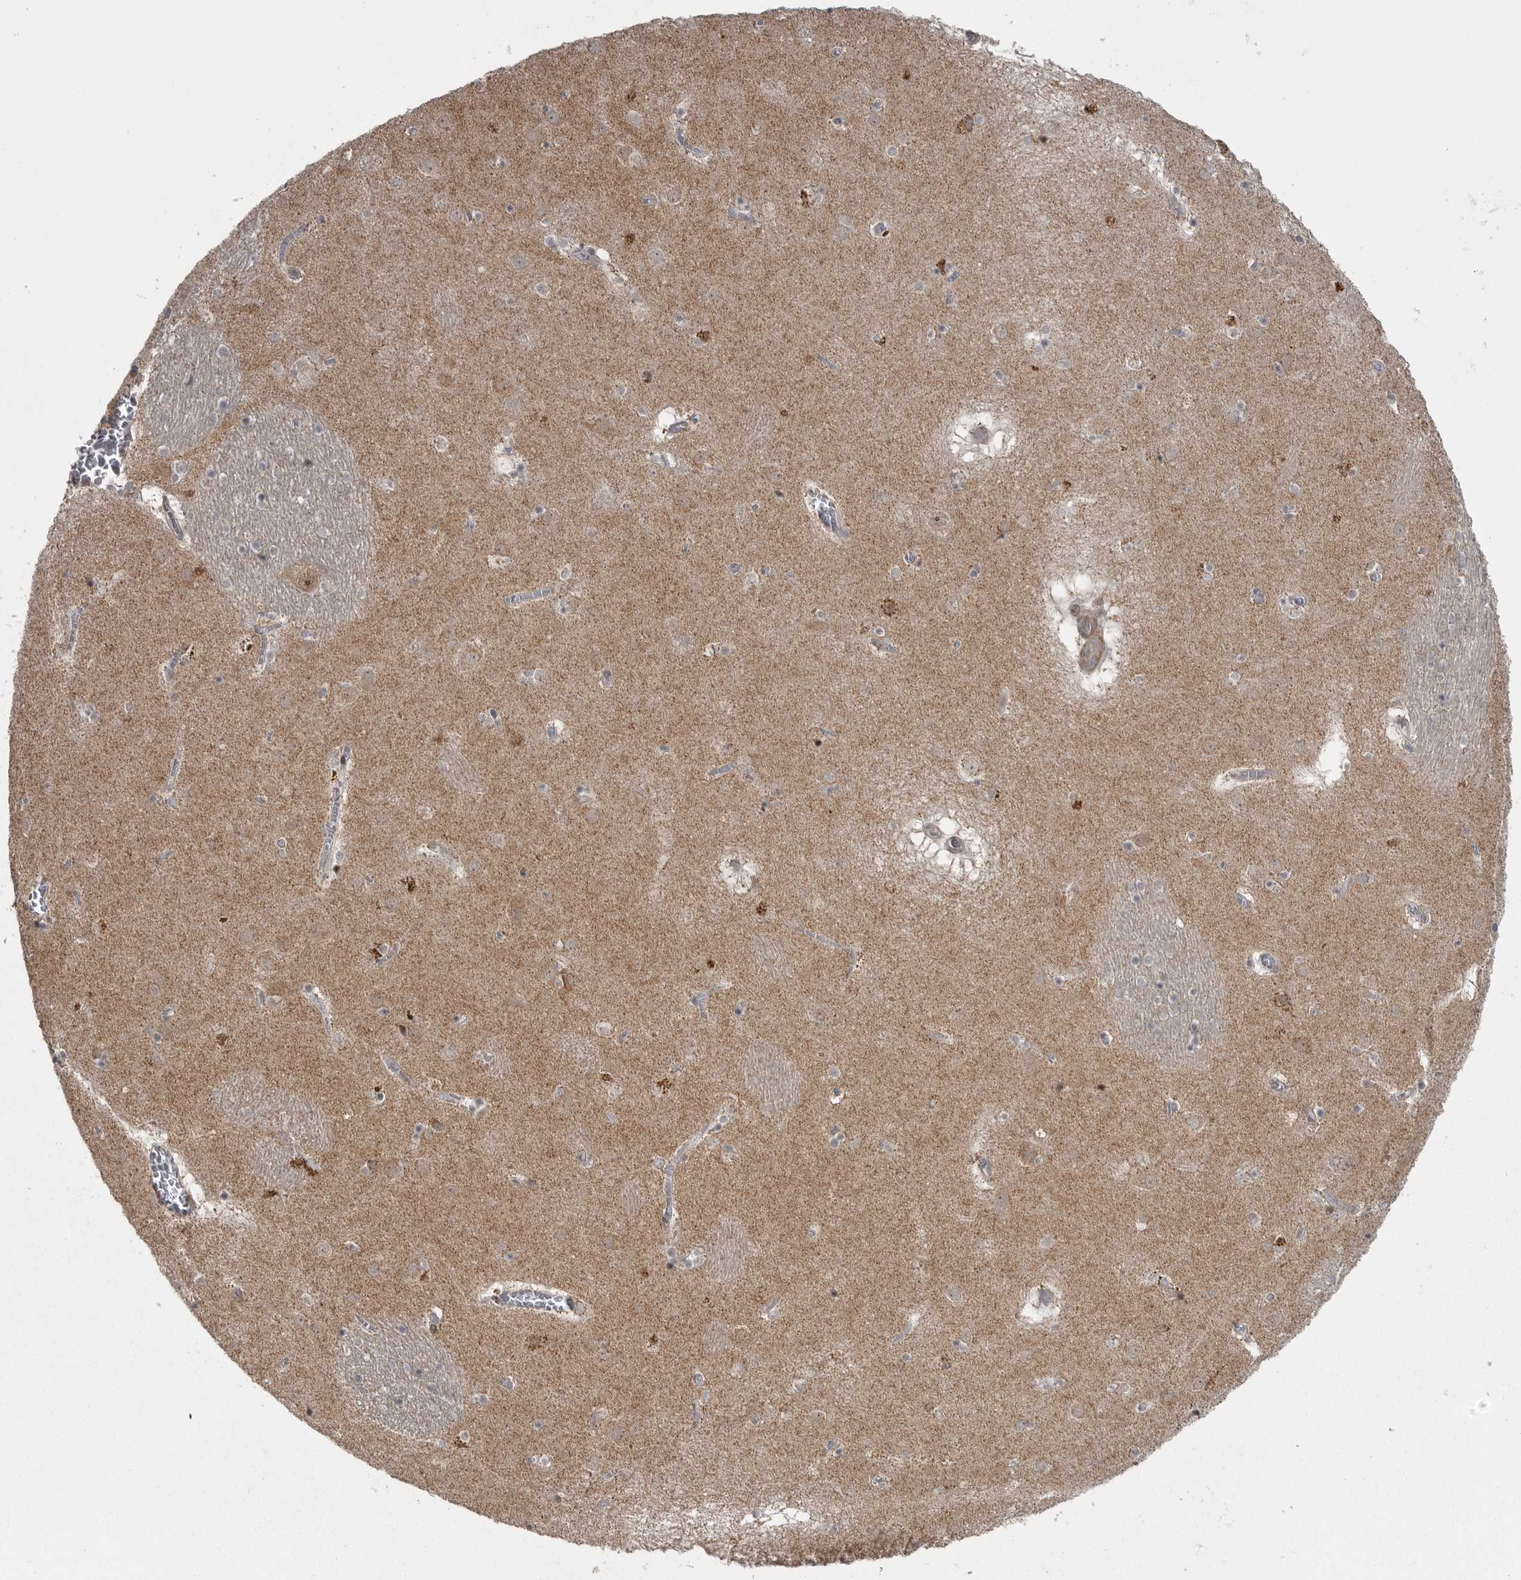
{"staining": {"intensity": "moderate", "quantity": "<25%", "location": "cytoplasmic/membranous"}, "tissue": "caudate", "cell_type": "Glial cells", "image_type": "normal", "snomed": [{"axis": "morphology", "description": "Normal tissue, NOS"}, {"axis": "topography", "description": "Lateral ventricle wall"}], "caption": "Benign caudate reveals moderate cytoplasmic/membranous positivity in about <25% of glial cells The protein is shown in brown color, while the nuclei are stained blue..", "gene": "PPP1R9A", "patient": {"sex": "male", "age": 70}}